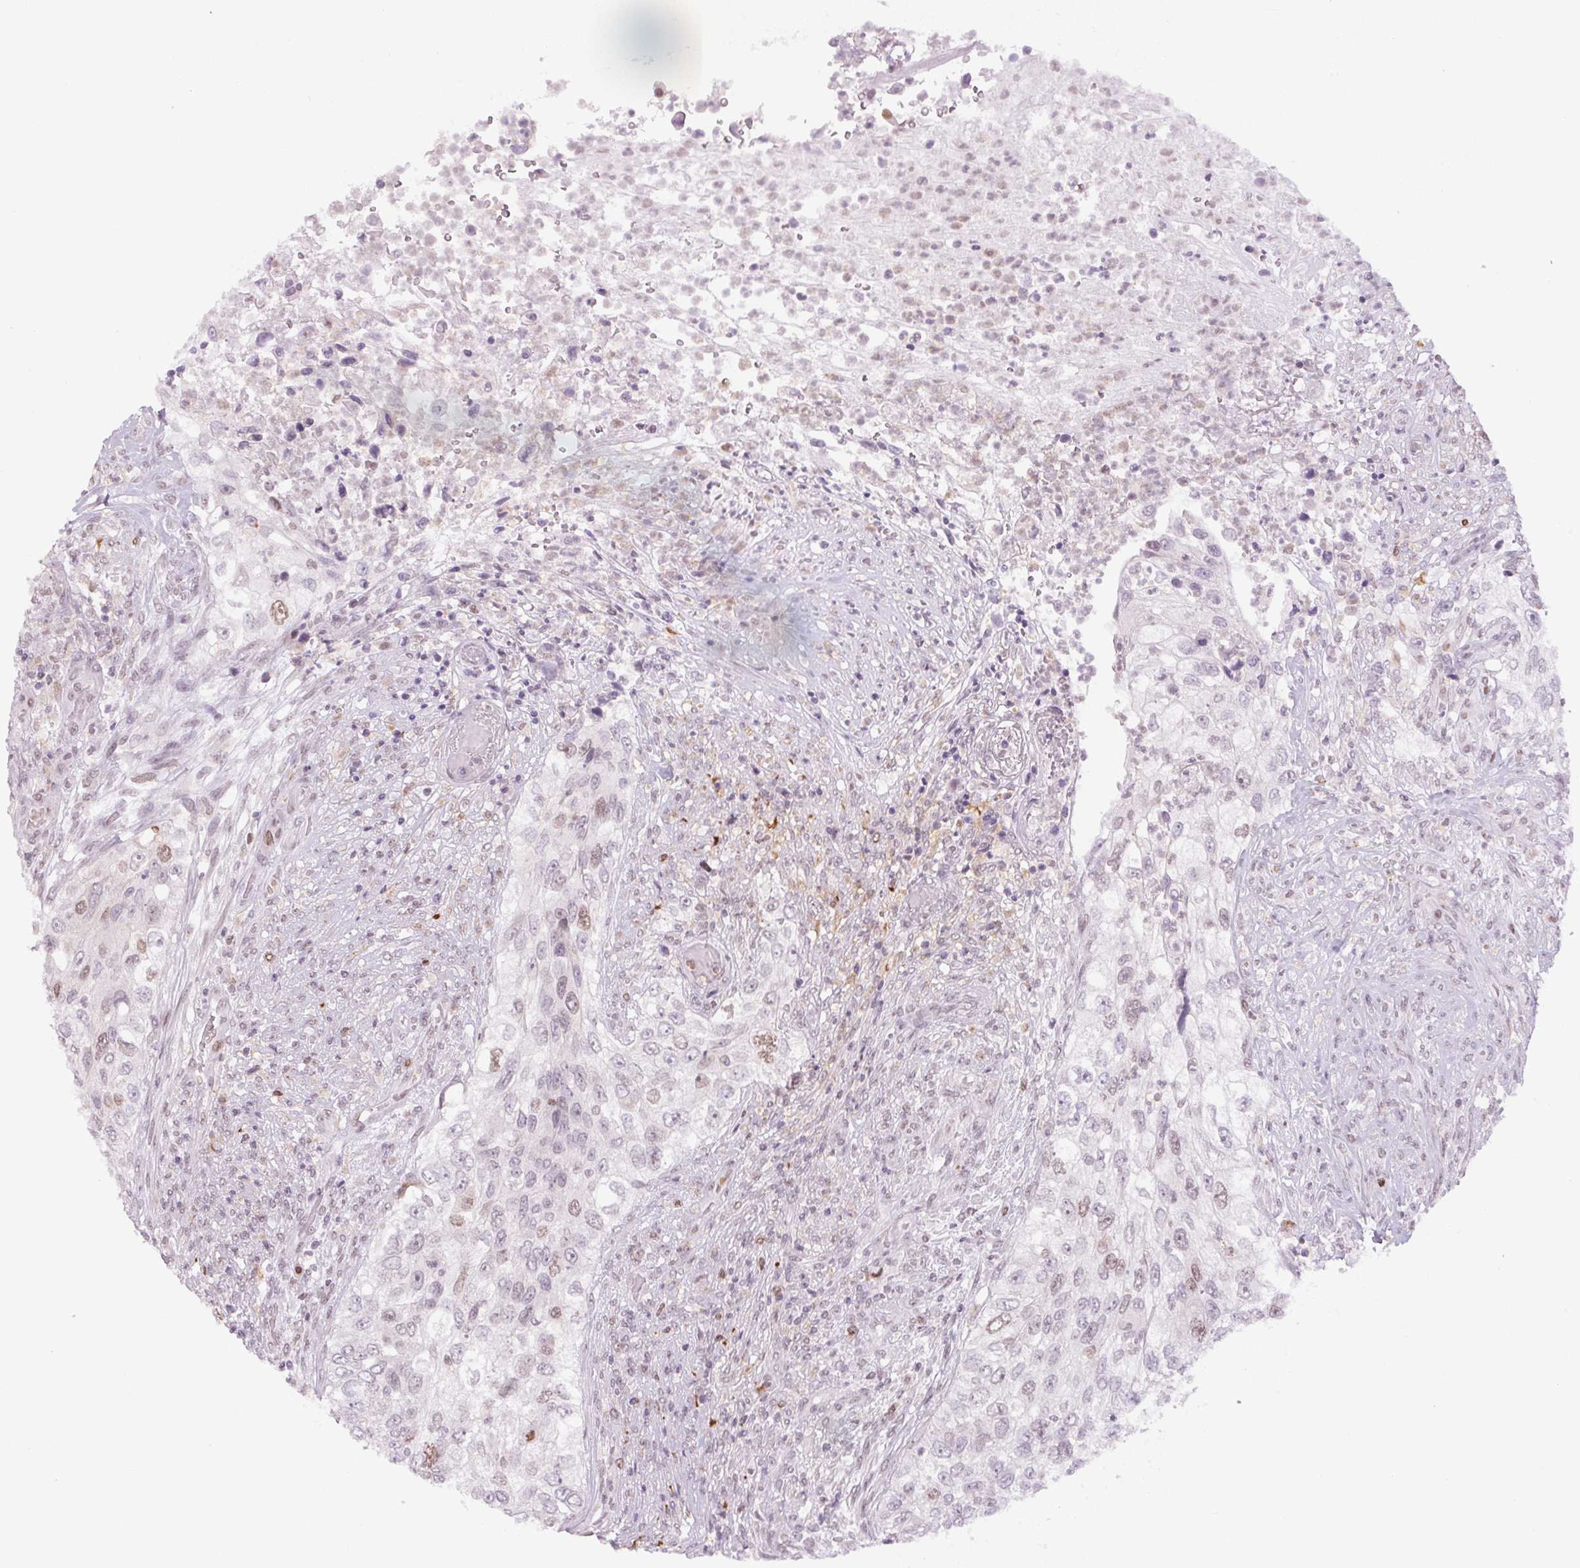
{"staining": {"intensity": "moderate", "quantity": "<25%", "location": "nuclear"}, "tissue": "urothelial cancer", "cell_type": "Tumor cells", "image_type": "cancer", "snomed": [{"axis": "morphology", "description": "Urothelial carcinoma, High grade"}, {"axis": "topography", "description": "Urinary bladder"}], "caption": "A photomicrograph showing moderate nuclear staining in about <25% of tumor cells in urothelial cancer, as visualized by brown immunohistochemical staining.", "gene": "SMIM6", "patient": {"sex": "female", "age": 60}}